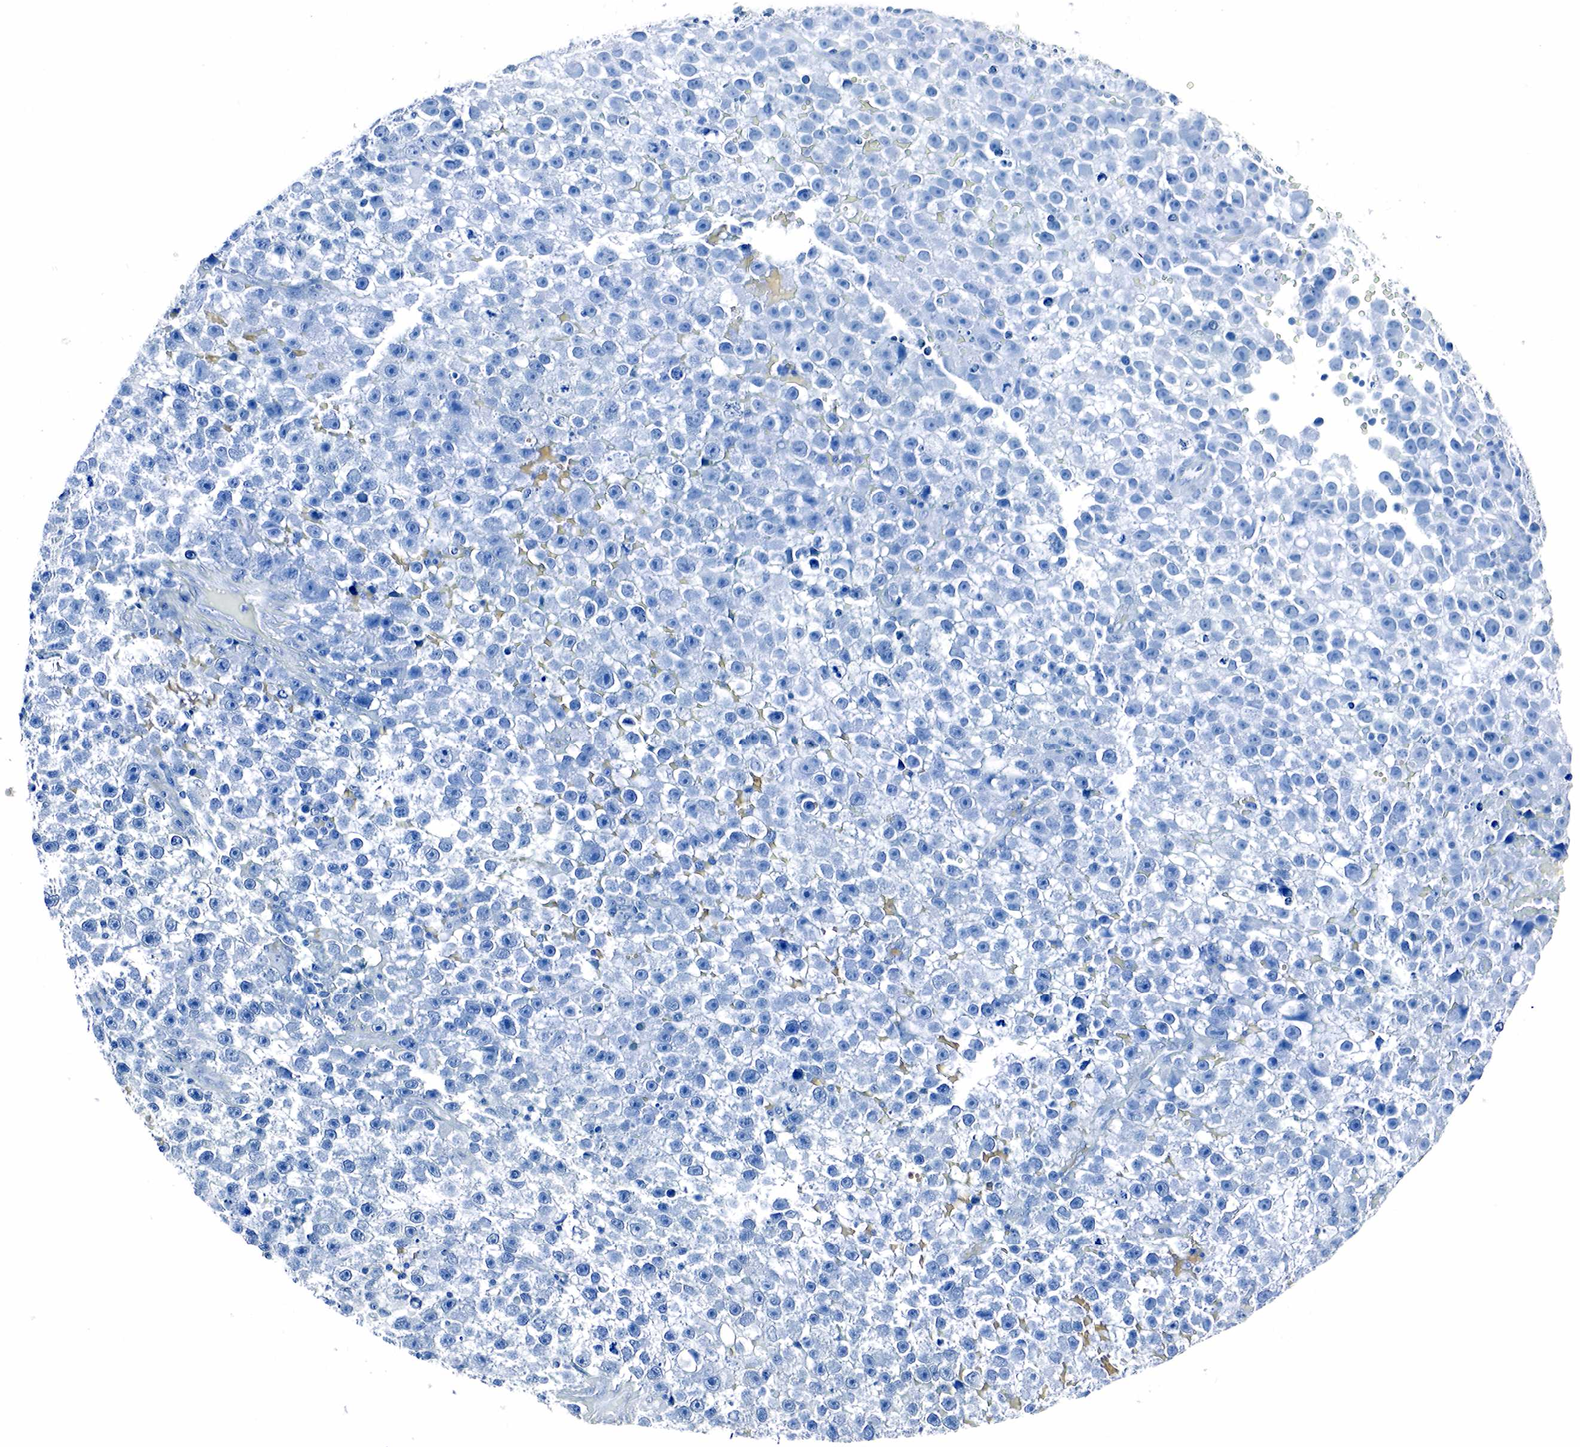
{"staining": {"intensity": "negative", "quantity": "none", "location": "none"}, "tissue": "testis cancer", "cell_type": "Tumor cells", "image_type": "cancer", "snomed": [{"axis": "morphology", "description": "Seminoma, NOS"}, {"axis": "topography", "description": "Testis"}], "caption": "IHC of human testis cancer reveals no expression in tumor cells. (IHC, brightfield microscopy, high magnification).", "gene": "GAST", "patient": {"sex": "male", "age": 33}}